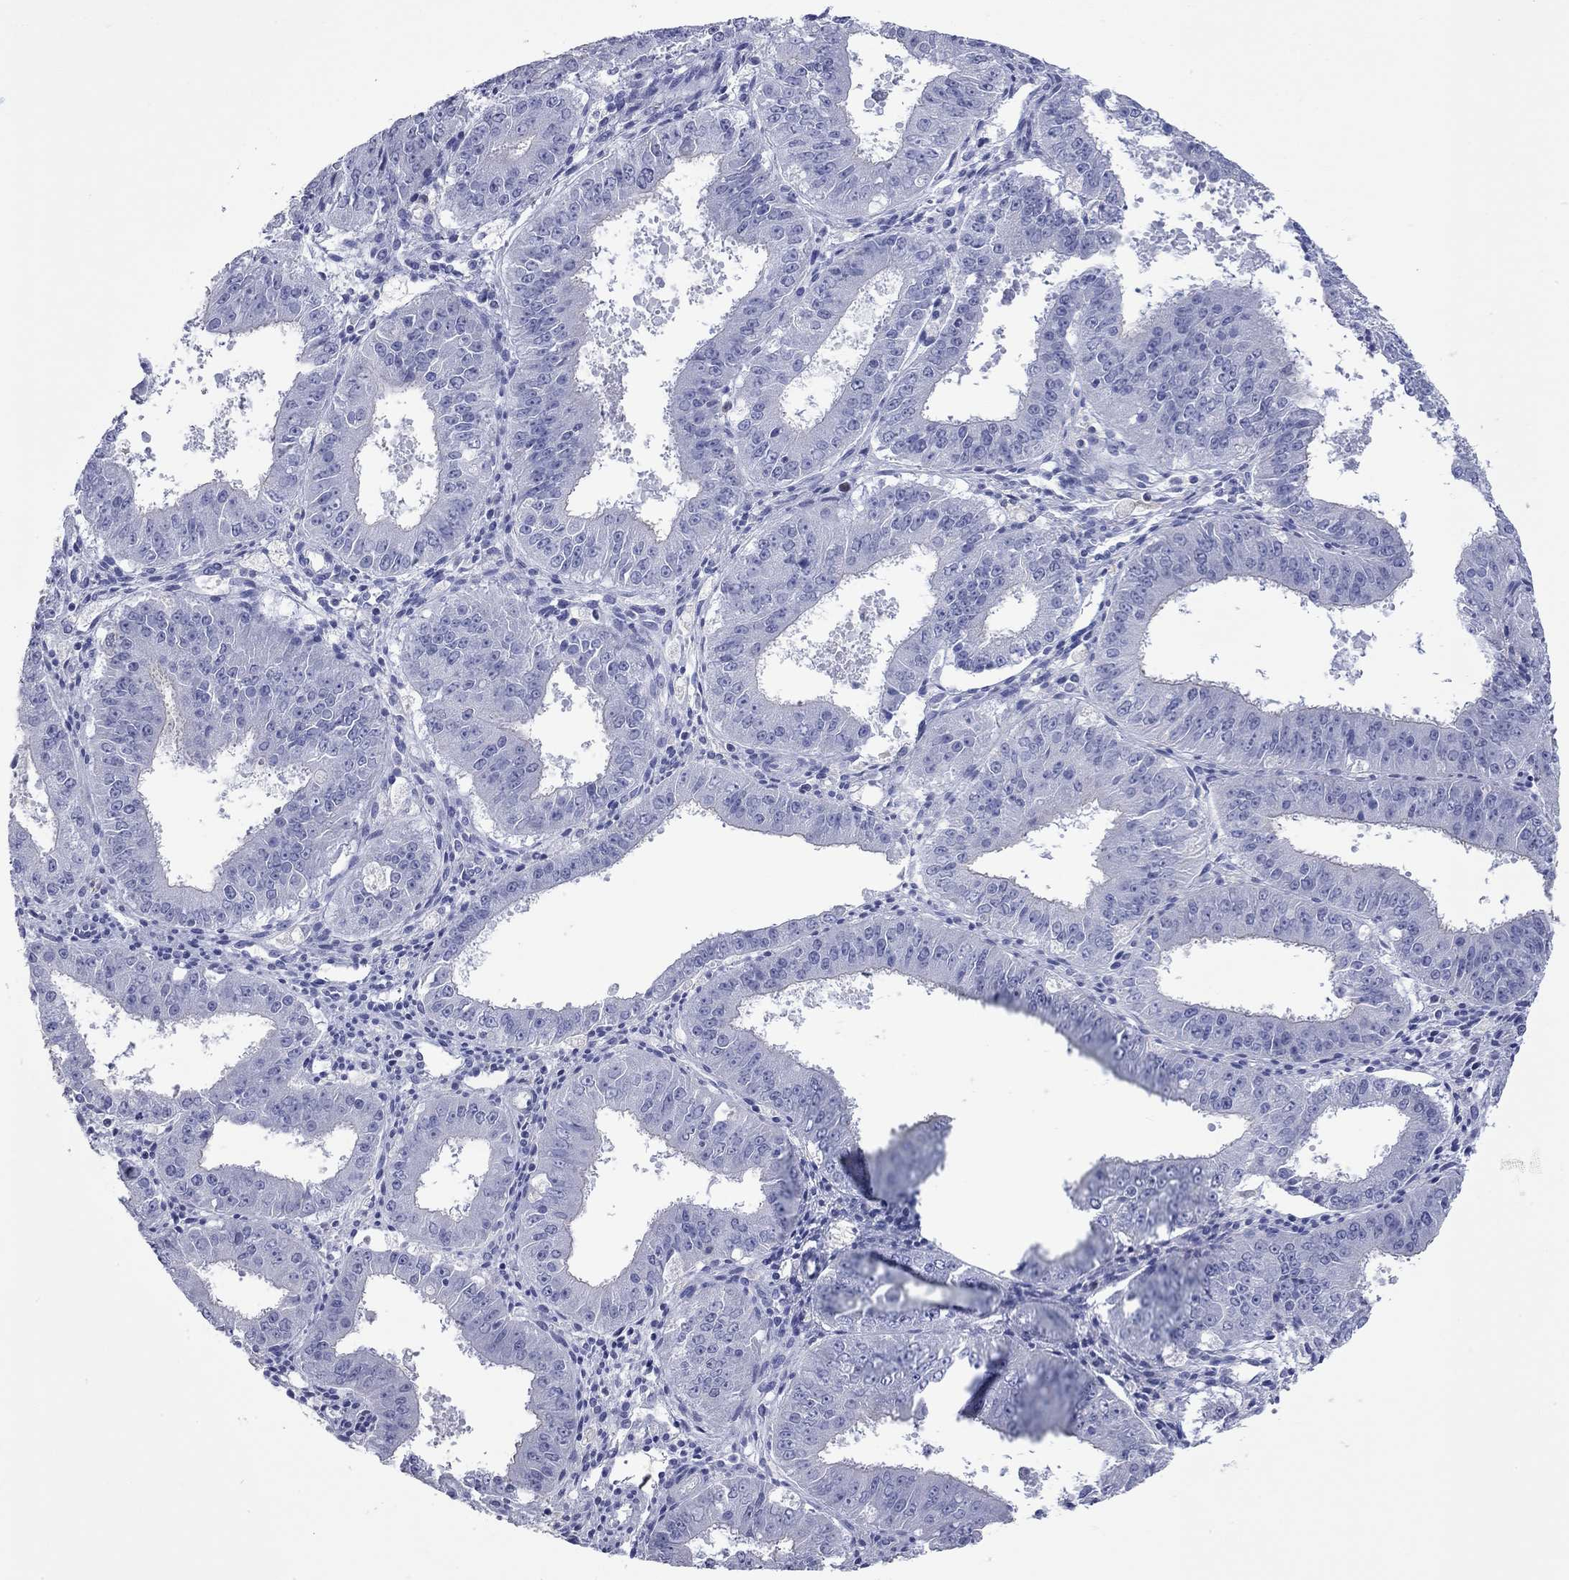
{"staining": {"intensity": "negative", "quantity": "none", "location": "none"}, "tissue": "ovarian cancer", "cell_type": "Tumor cells", "image_type": "cancer", "snomed": [{"axis": "morphology", "description": "Carcinoma, endometroid"}, {"axis": "topography", "description": "Ovary"}], "caption": "Human ovarian endometroid carcinoma stained for a protein using IHC shows no positivity in tumor cells.", "gene": "ACTL7B", "patient": {"sex": "female", "age": 42}}